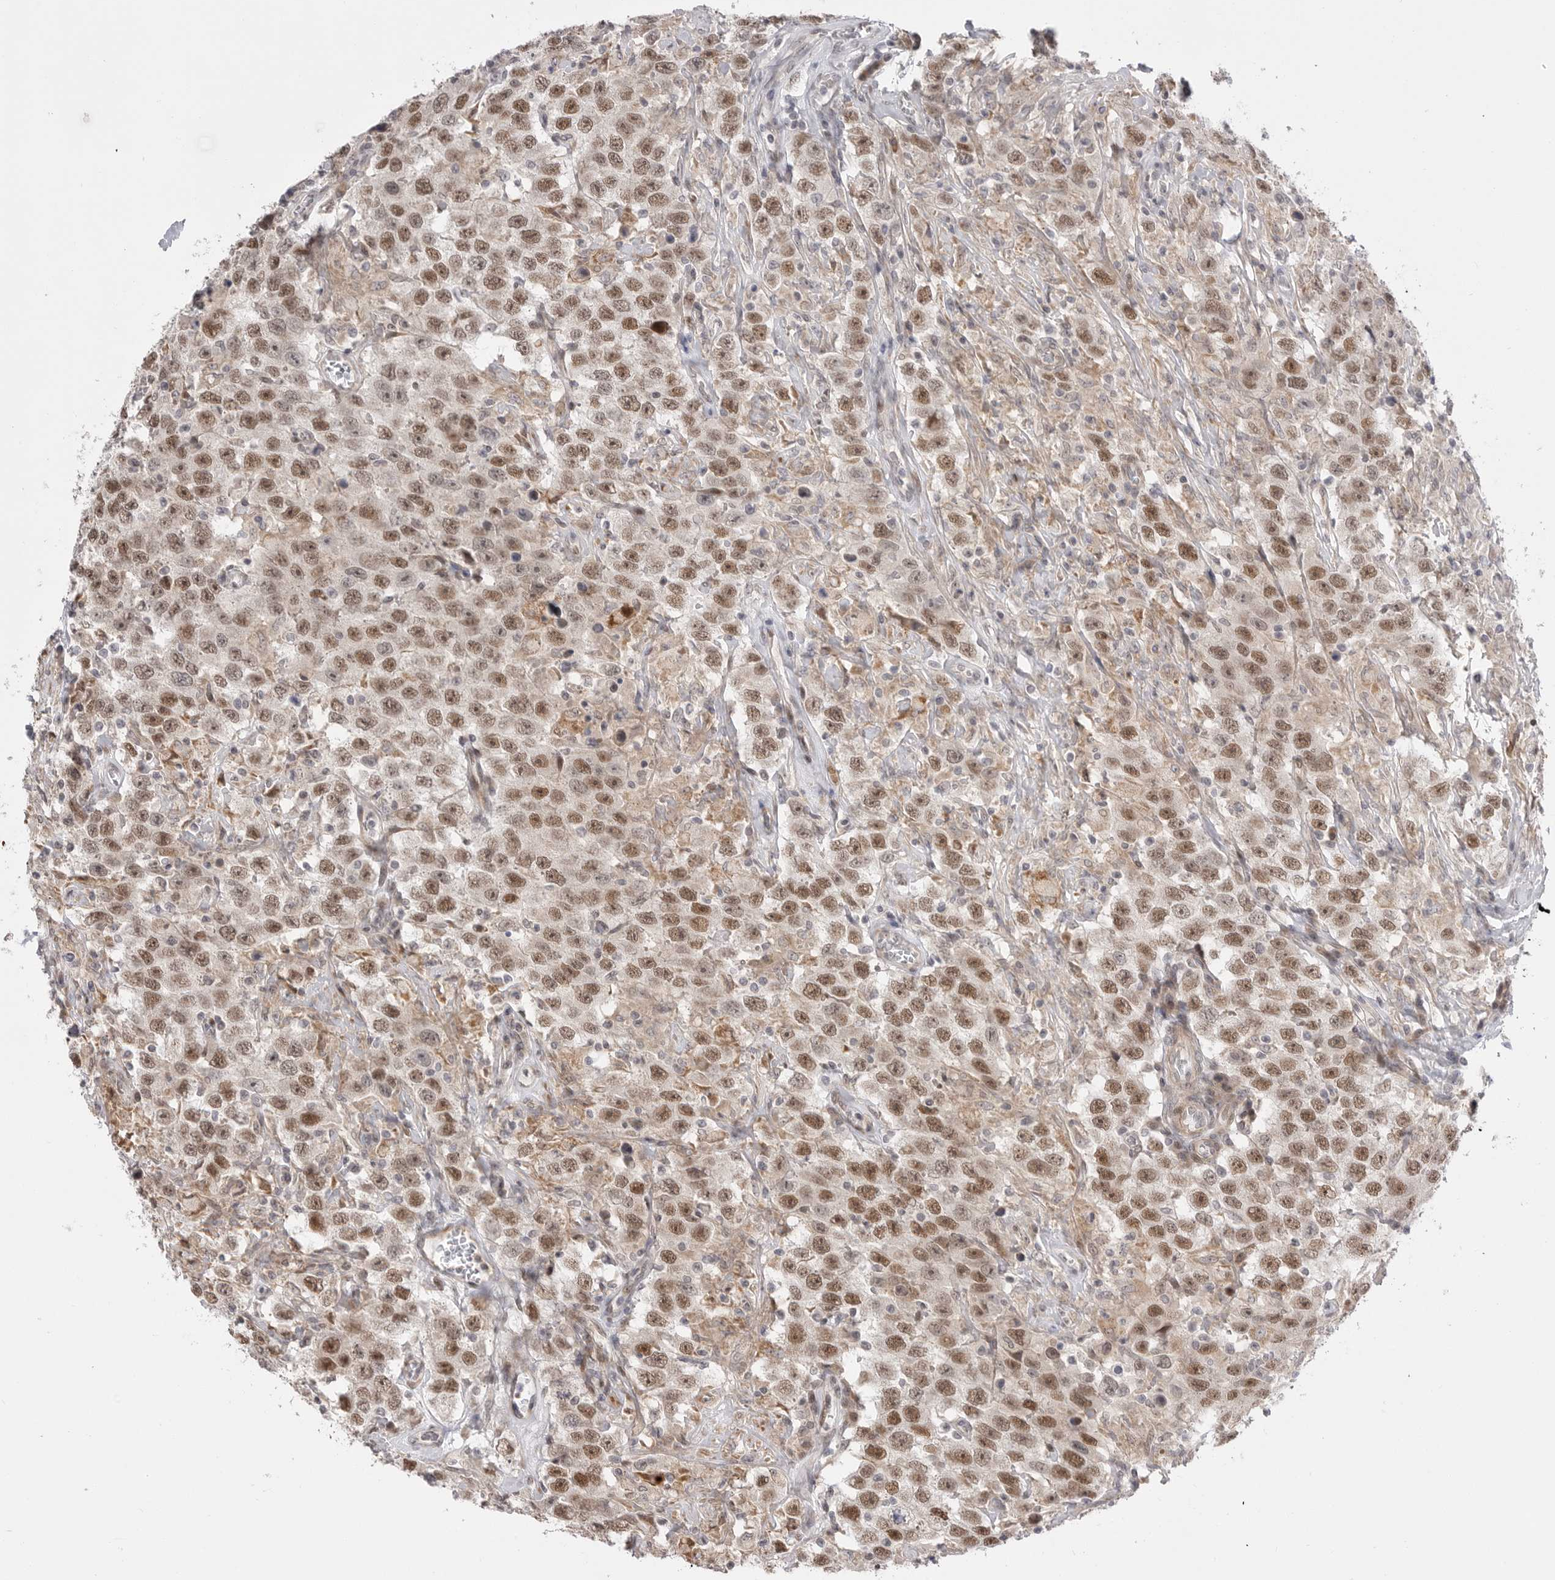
{"staining": {"intensity": "moderate", "quantity": ">75%", "location": "nuclear"}, "tissue": "testis cancer", "cell_type": "Tumor cells", "image_type": "cancer", "snomed": [{"axis": "morphology", "description": "Seminoma, NOS"}, {"axis": "topography", "description": "Testis"}], "caption": "The image shows staining of testis cancer, revealing moderate nuclear protein expression (brown color) within tumor cells. The protein of interest is stained brown, and the nuclei are stained in blue (DAB IHC with brightfield microscopy, high magnification).", "gene": "GGT6", "patient": {"sex": "male", "age": 41}}